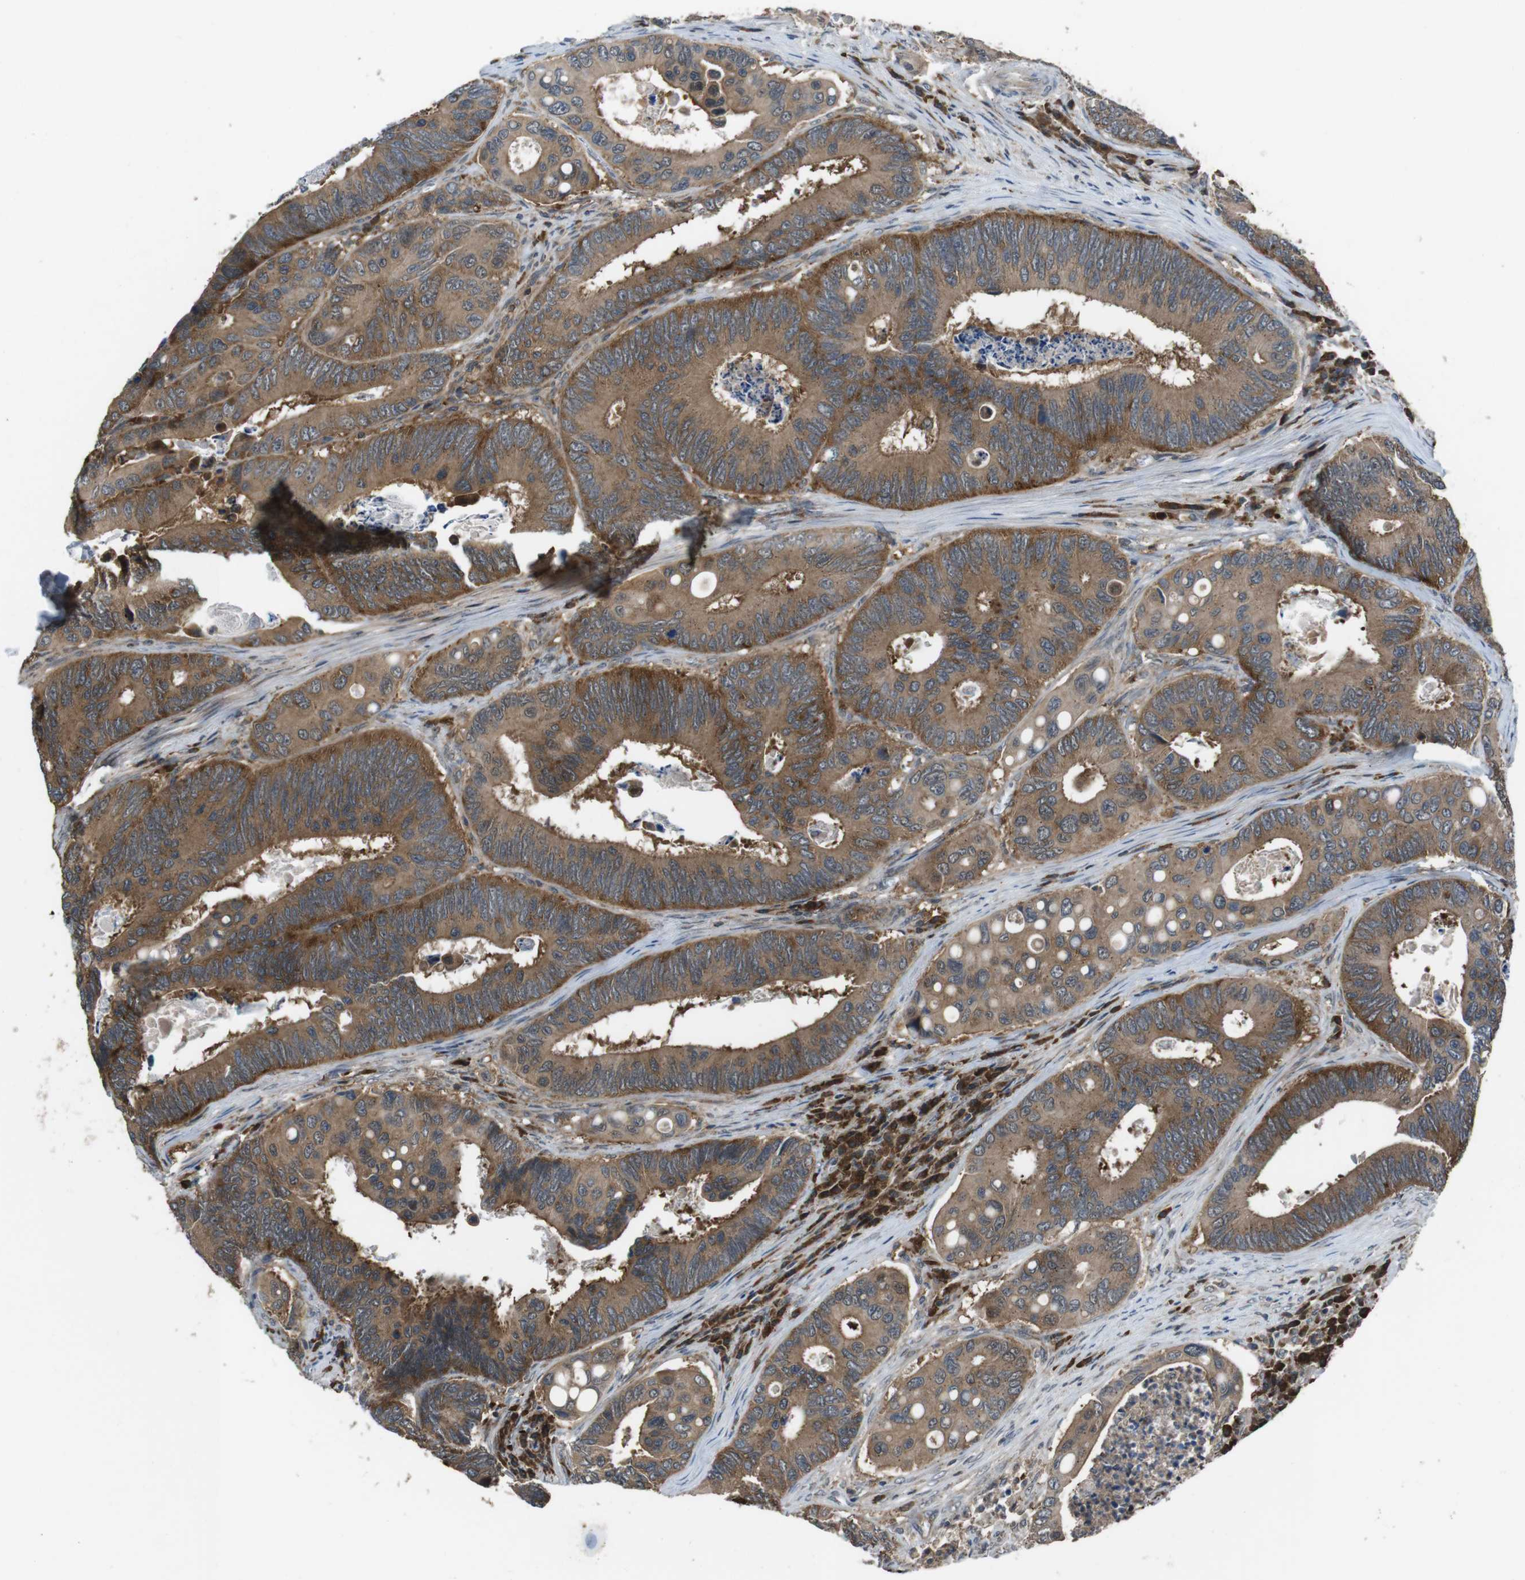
{"staining": {"intensity": "moderate", "quantity": ">75%", "location": "cytoplasmic/membranous"}, "tissue": "colorectal cancer", "cell_type": "Tumor cells", "image_type": "cancer", "snomed": [{"axis": "morphology", "description": "Inflammation, NOS"}, {"axis": "morphology", "description": "Adenocarcinoma, NOS"}, {"axis": "topography", "description": "Colon"}], "caption": "Immunohistochemical staining of adenocarcinoma (colorectal) exhibits moderate cytoplasmic/membranous protein positivity in about >75% of tumor cells.", "gene": "SLC22A23", "patient": {"sex": "male", "age": 72}}